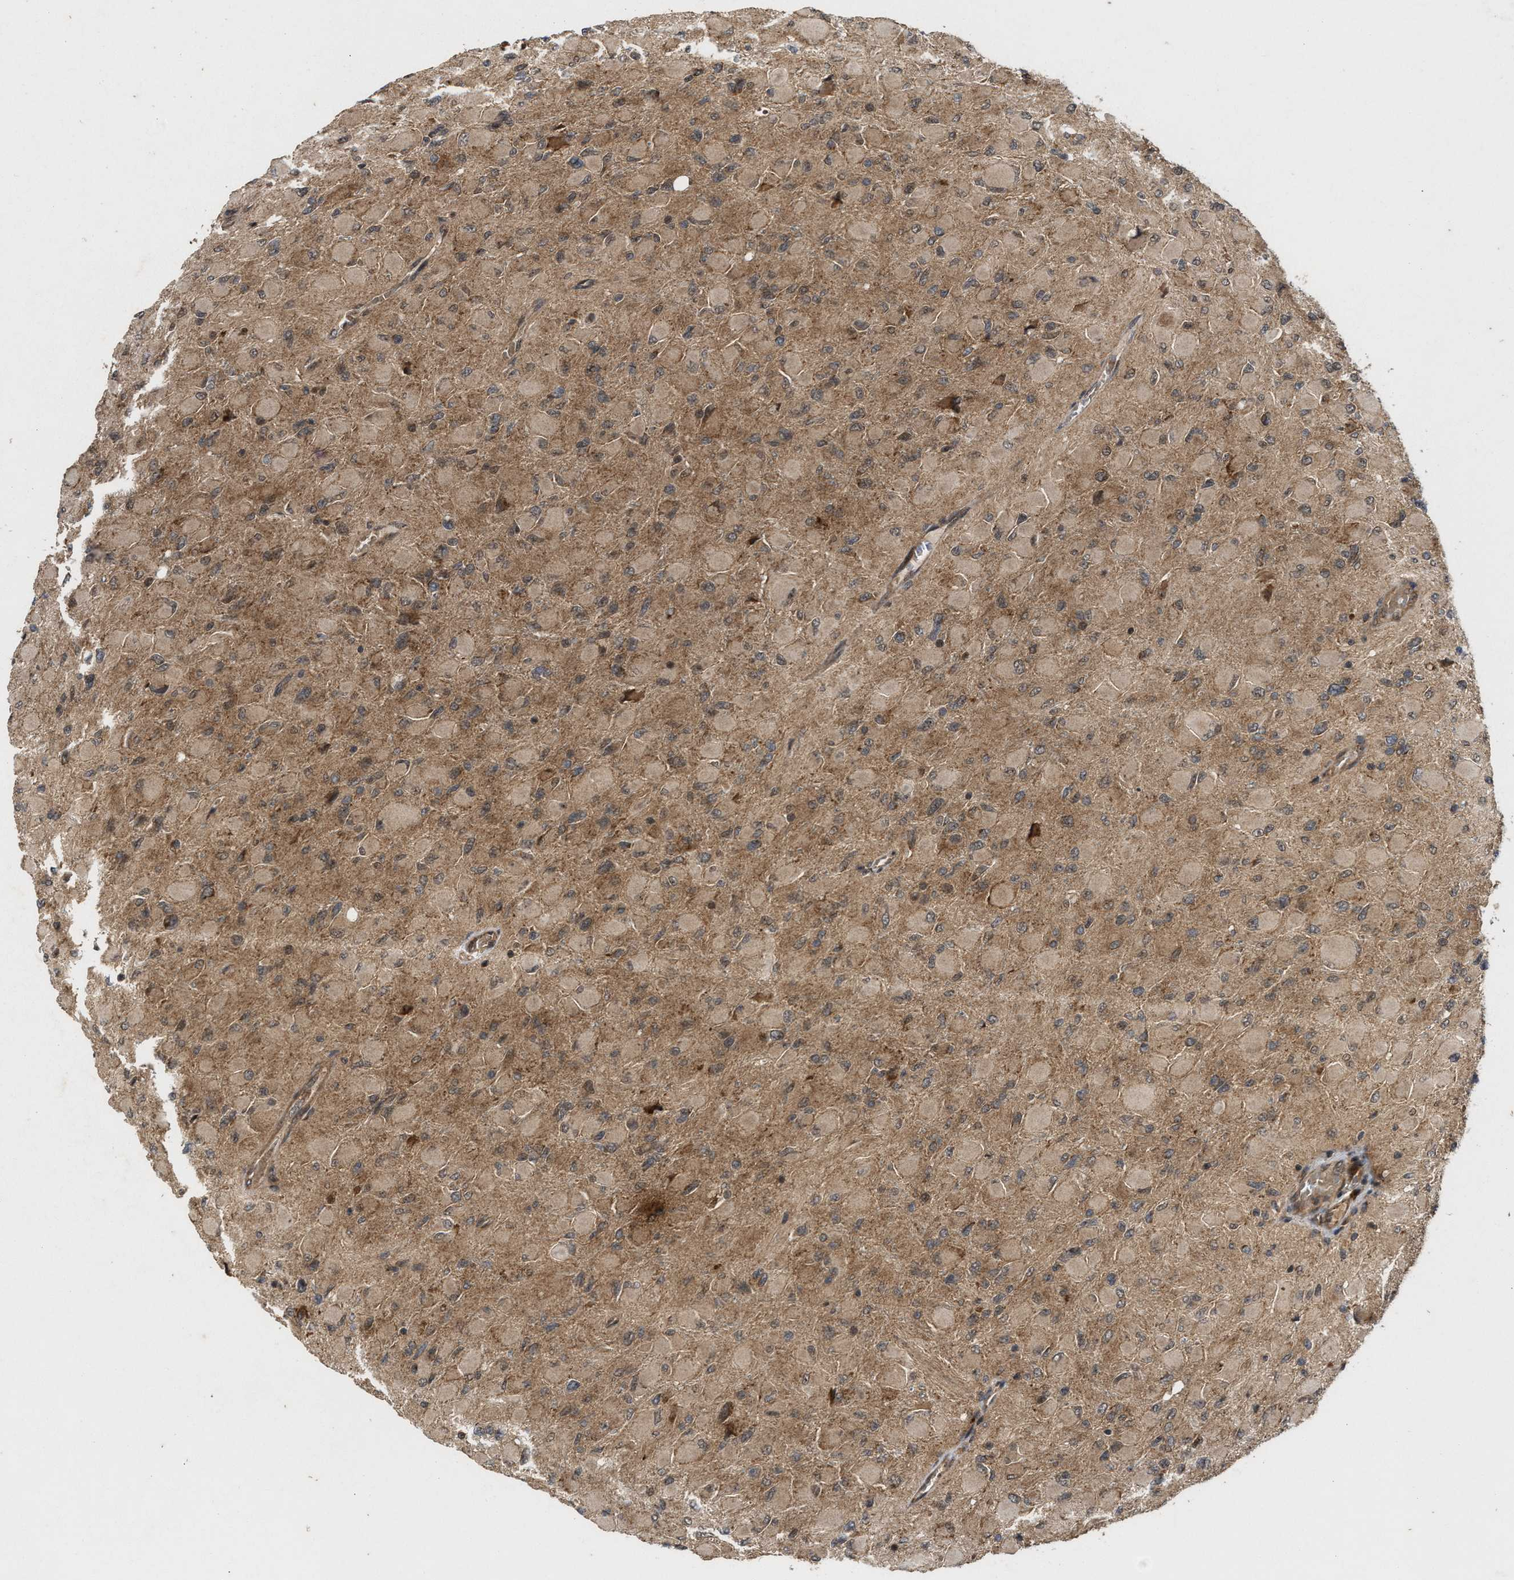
{"staining": {"intensity": "weak", "quantity": ">75%", "location": "cytoplasmic/membranous"}, "tissue": "glioma", "cell_type": "Tumor cells", "image_type": "cancer", "snomed": [{"axis": "morphology", "description": "Glioma, malignant, High grade"}, {"axis": "topography", "description": "Cerebral cortex"}], "caption": "High-magnification brightfield microscopy of glioma stained with DAB (3,3'-diaminobenzidine) (brown) and counterstained with hematoxylin (blue). tumor cells exhibit weak cytoplasmic/membranous positivity is identified in about>75% of cells. Nuclei are stained in blue.", "gene": "CFLAR", "patient": {"sex": "female", "age": 36}}